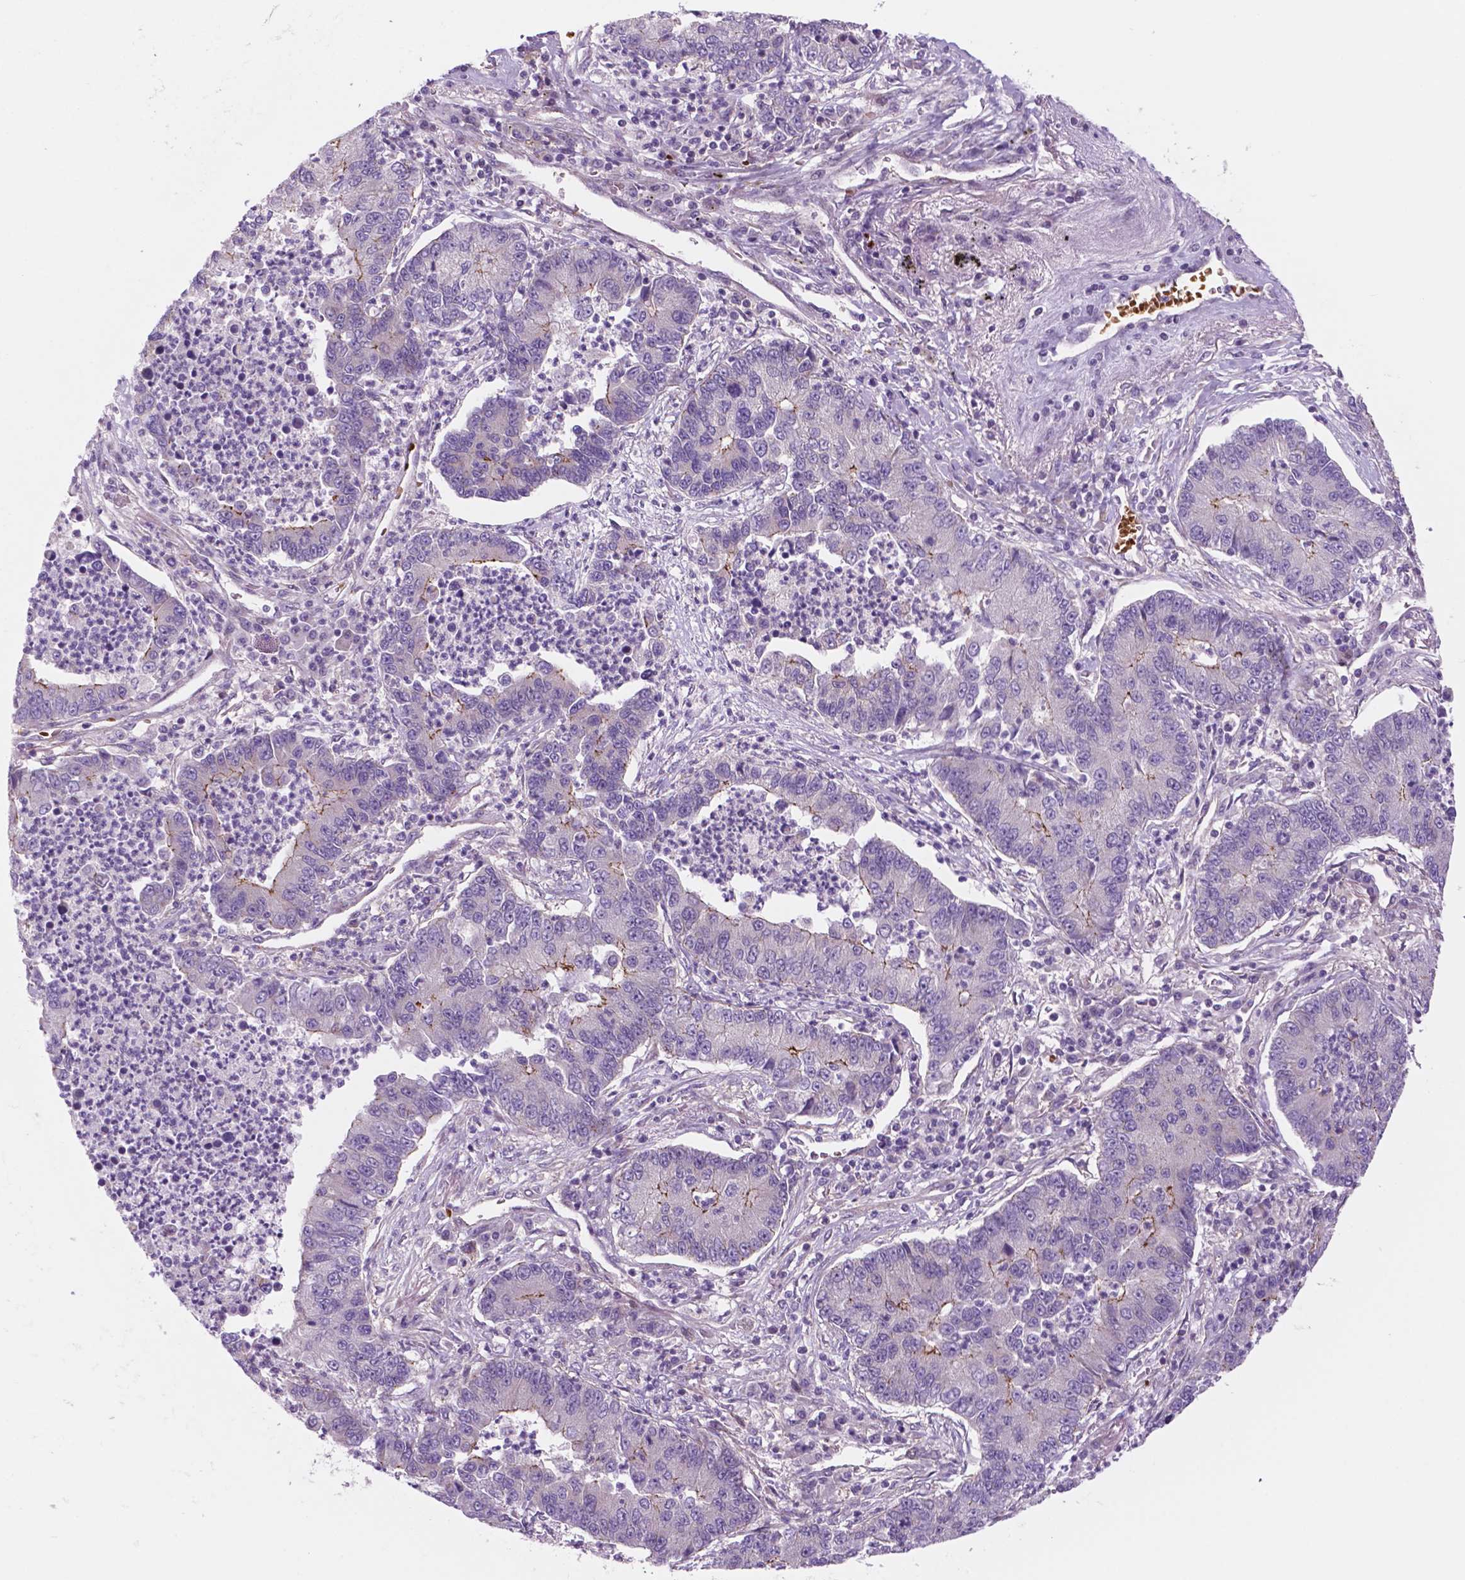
{"staining": {"intensity": "negative", "quantity": "none", "location": "none"}, "tissue": "lung cancer", "cell_type": "Tumor cells", "image_type": "cancer", "snomed": [{"axis": "morphology", "description": "Adenocarcinoma, NOS"}, {"axis": "topography", "description": "Lung"}], "caption": "Immunohistochemistry (IHC) micrograph of neoplastic tissue: human lung cancer (adenocarcinoma) stained with DAB (3,3'-diaminobenzidine) demonstrates no significant protein expression in tumor cells.", "gene": "RND3", "patient": {"sex": "female", "age": 57}}